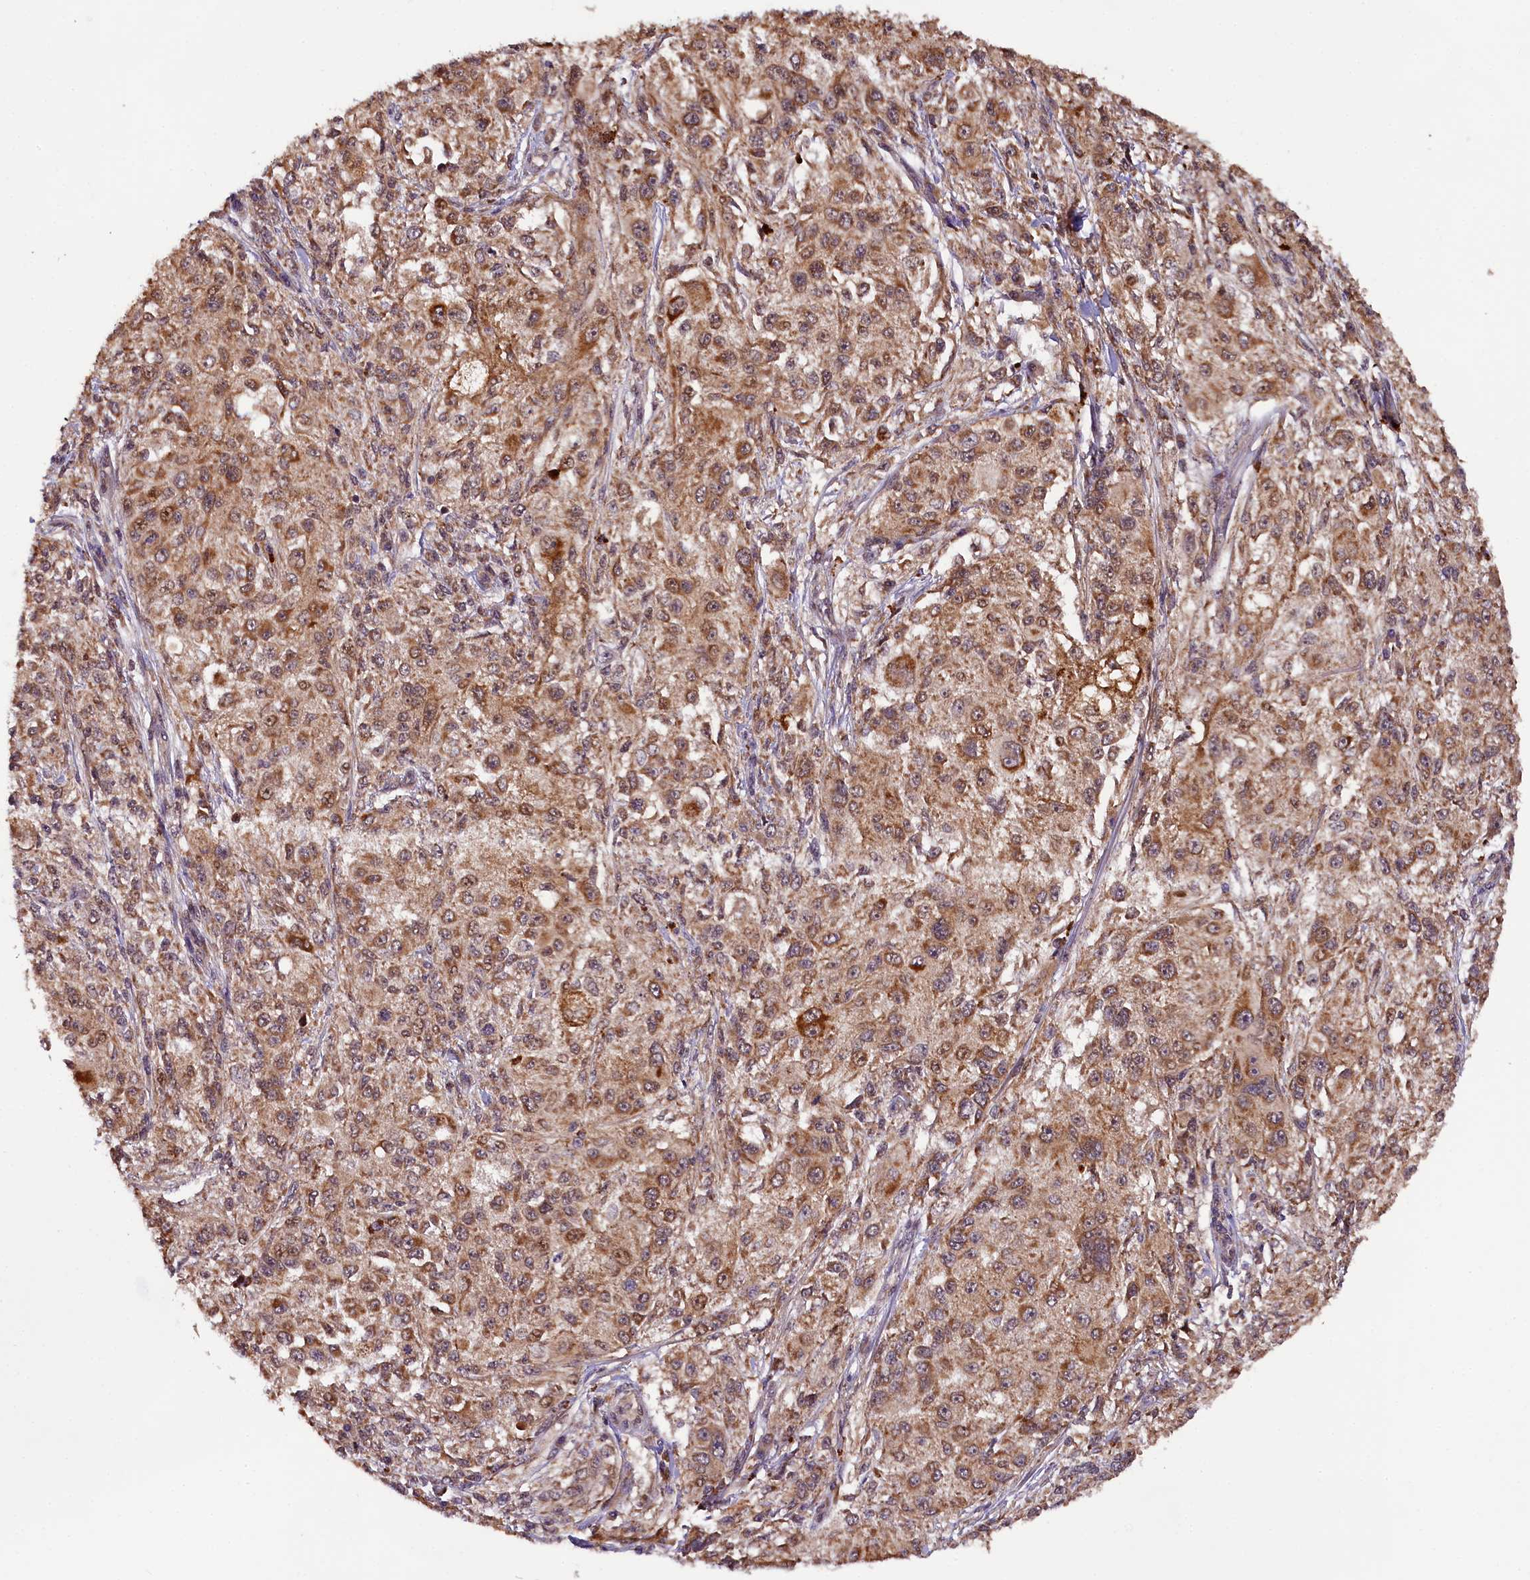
{"staining": {"intensity": "moderate", "quantity": ">75%", "location": "cytoplasmic/membranous"}, "tissue": "melanoma", "cell_type": "Tumor cells", "image_type": "cancer", "snomed": [{"axis": "morphology", "description": "Necrosis, NOS"}, {"axis": "morphology", "description": "Malignant melanoma, NOS"}, {"axis": "topography", "description": "Skin"}], "caption": "Protein staining demonstrates moderate cytoplasmic/membranous positivity in about >75% of tumor cells in melanoma.", "gene": "DOHH", "patient": {"sex": "female", "age": 87}}